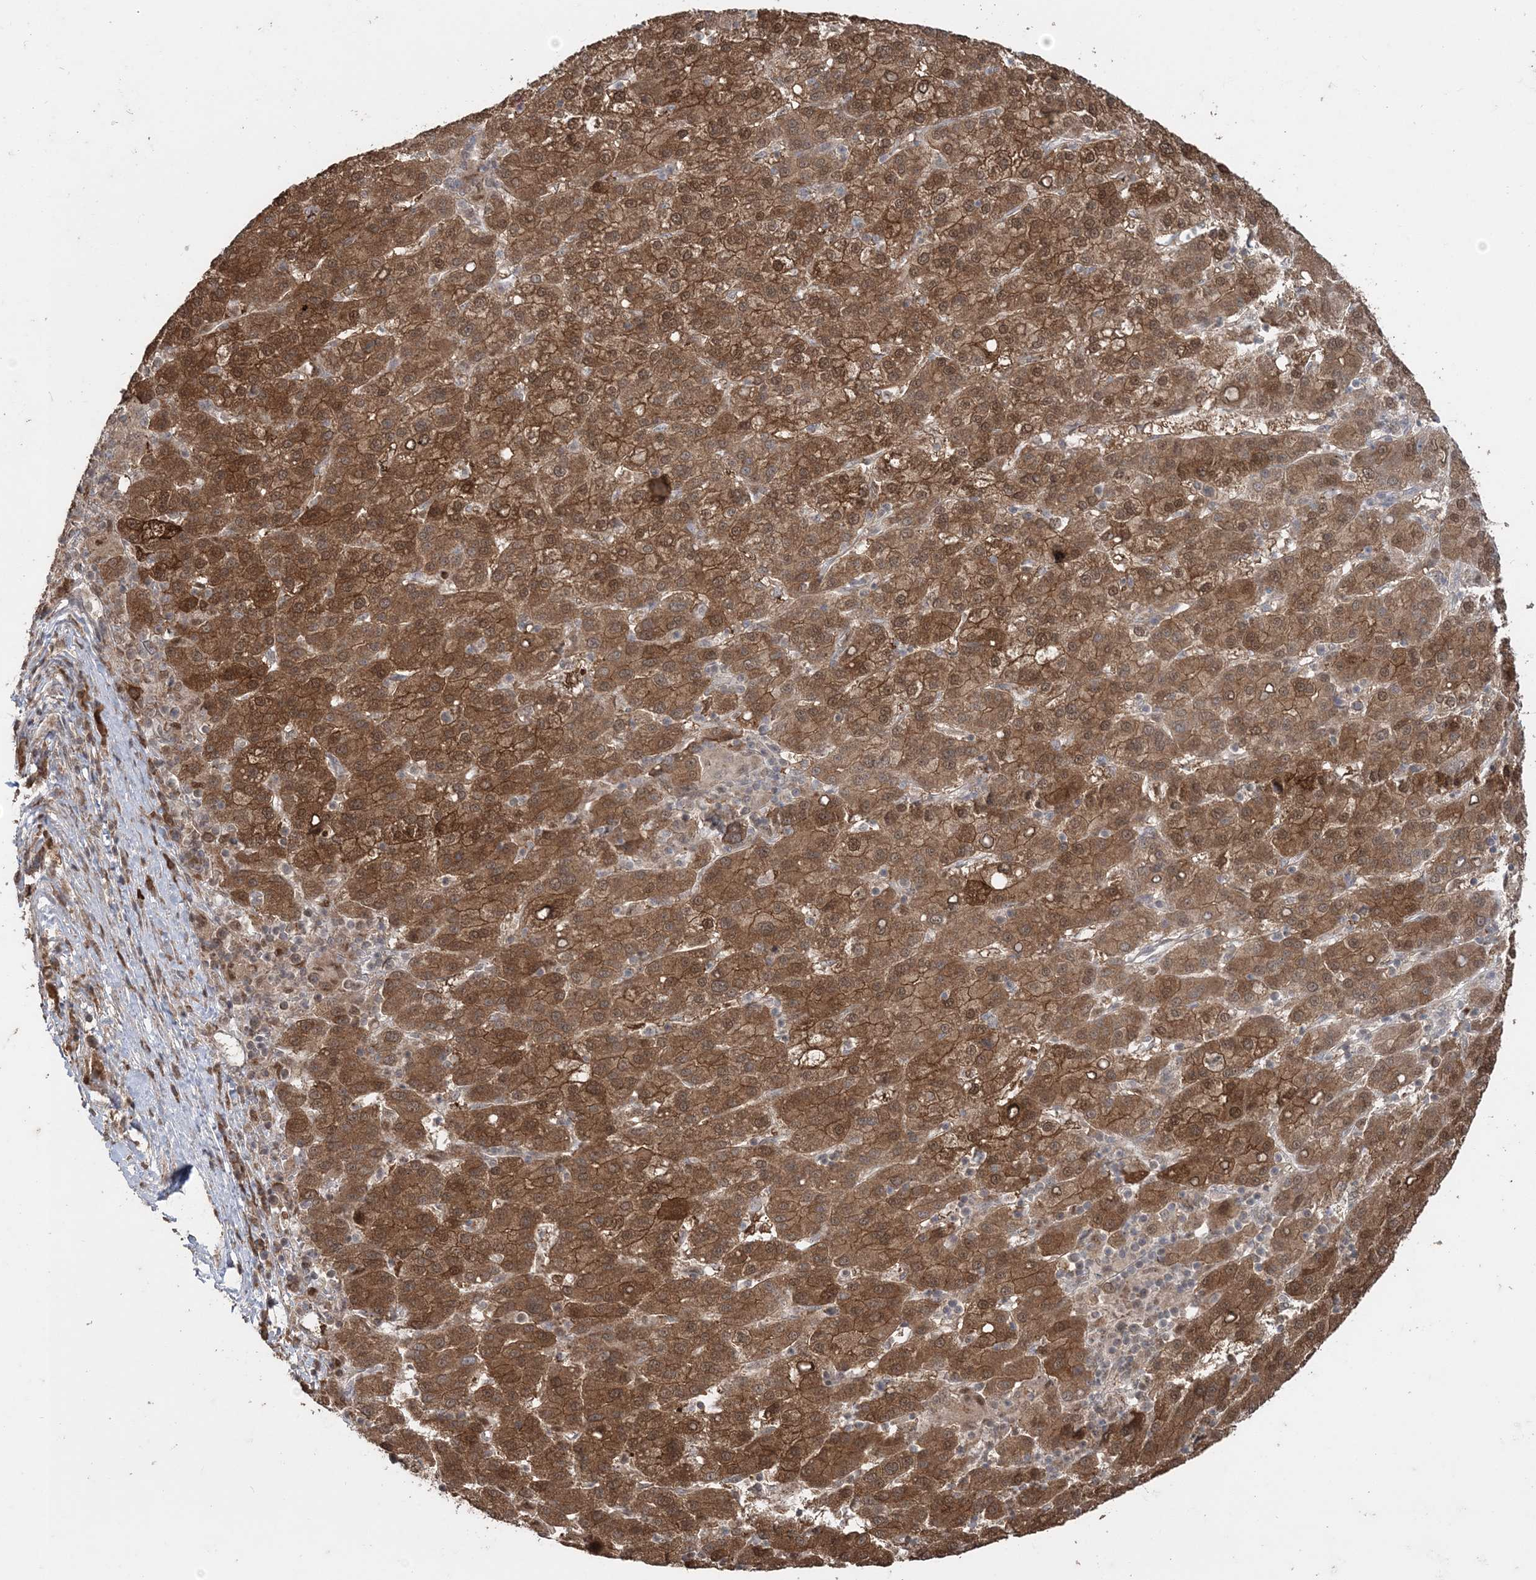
{"staining": {"intensity": "strong", "quantity": ">75%", "location": "cytoplasmic/membranous"}, "tissue": "liver cancer", "cell_type": "Tumor cells", "image_type": "cancer", "snomed": [{"axis": "morphology", "description": "Carcinoma, Hepatocellular, NOS"}, {"axis": "topography", "description": "Liver"}], "caption": "Strong cytoplasmic/membranous protein positivity is identified in about >75% of tumor cells in liver cancer.", "gene": "SLU7", "patient": {"sex": "female", "age": 58}}